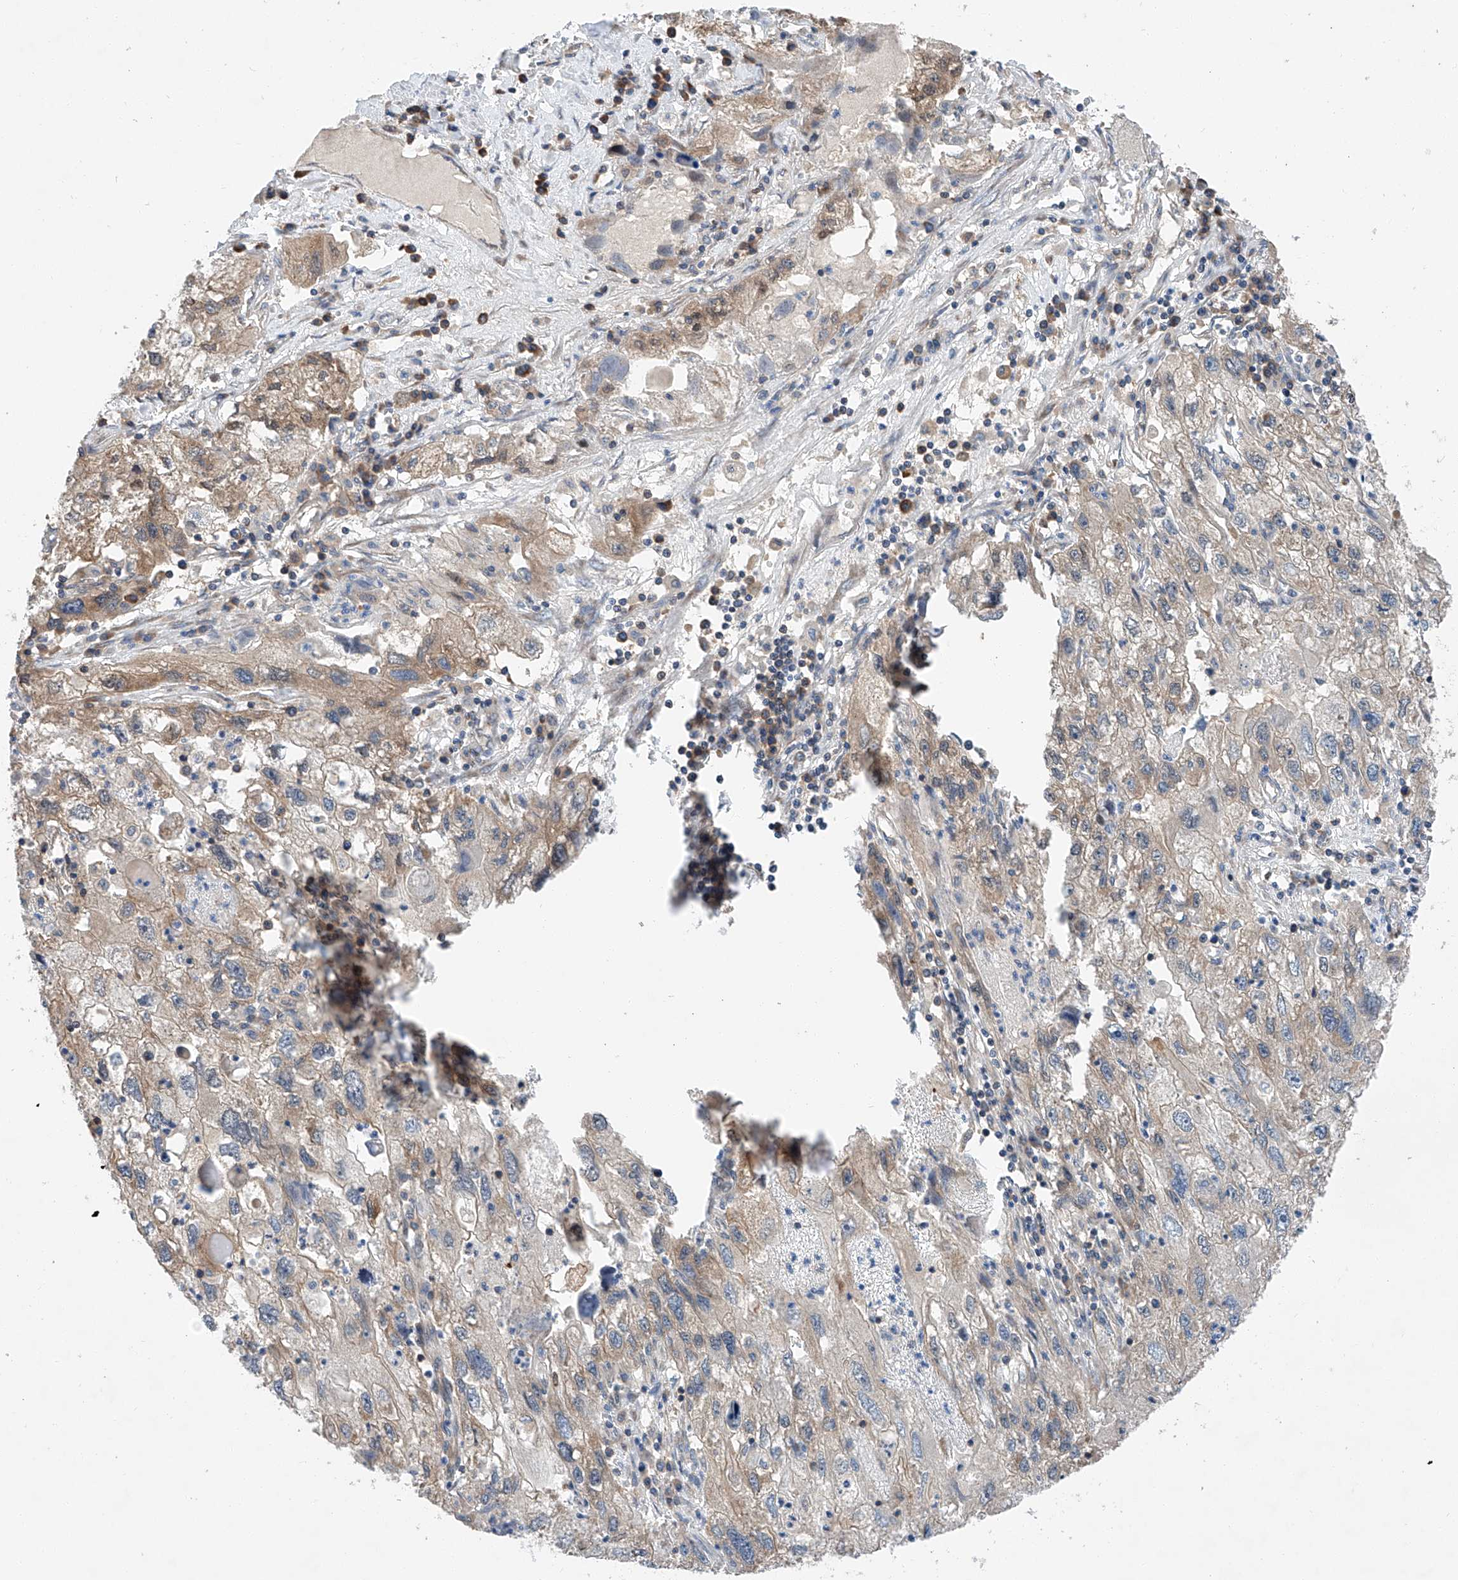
{"staining": {"intensity": "weak", "quantity": "<25%", "location": "cytoplasmic/membranous"}, "tissue": "endometrial cancer", "cell_type": "Tumor cells", "image_type": "cancer", "snomed": [{"axis": "morphology", "description": "Adenocarcinoma, NOS"}, {"axis": "topography", "description": "Endometrium"}], "caption": "An image of human endometrial cancer is negative for staining in tumor cells.", "gene": "RUSC1", "patient": {"sex": "female", "age": 49}}